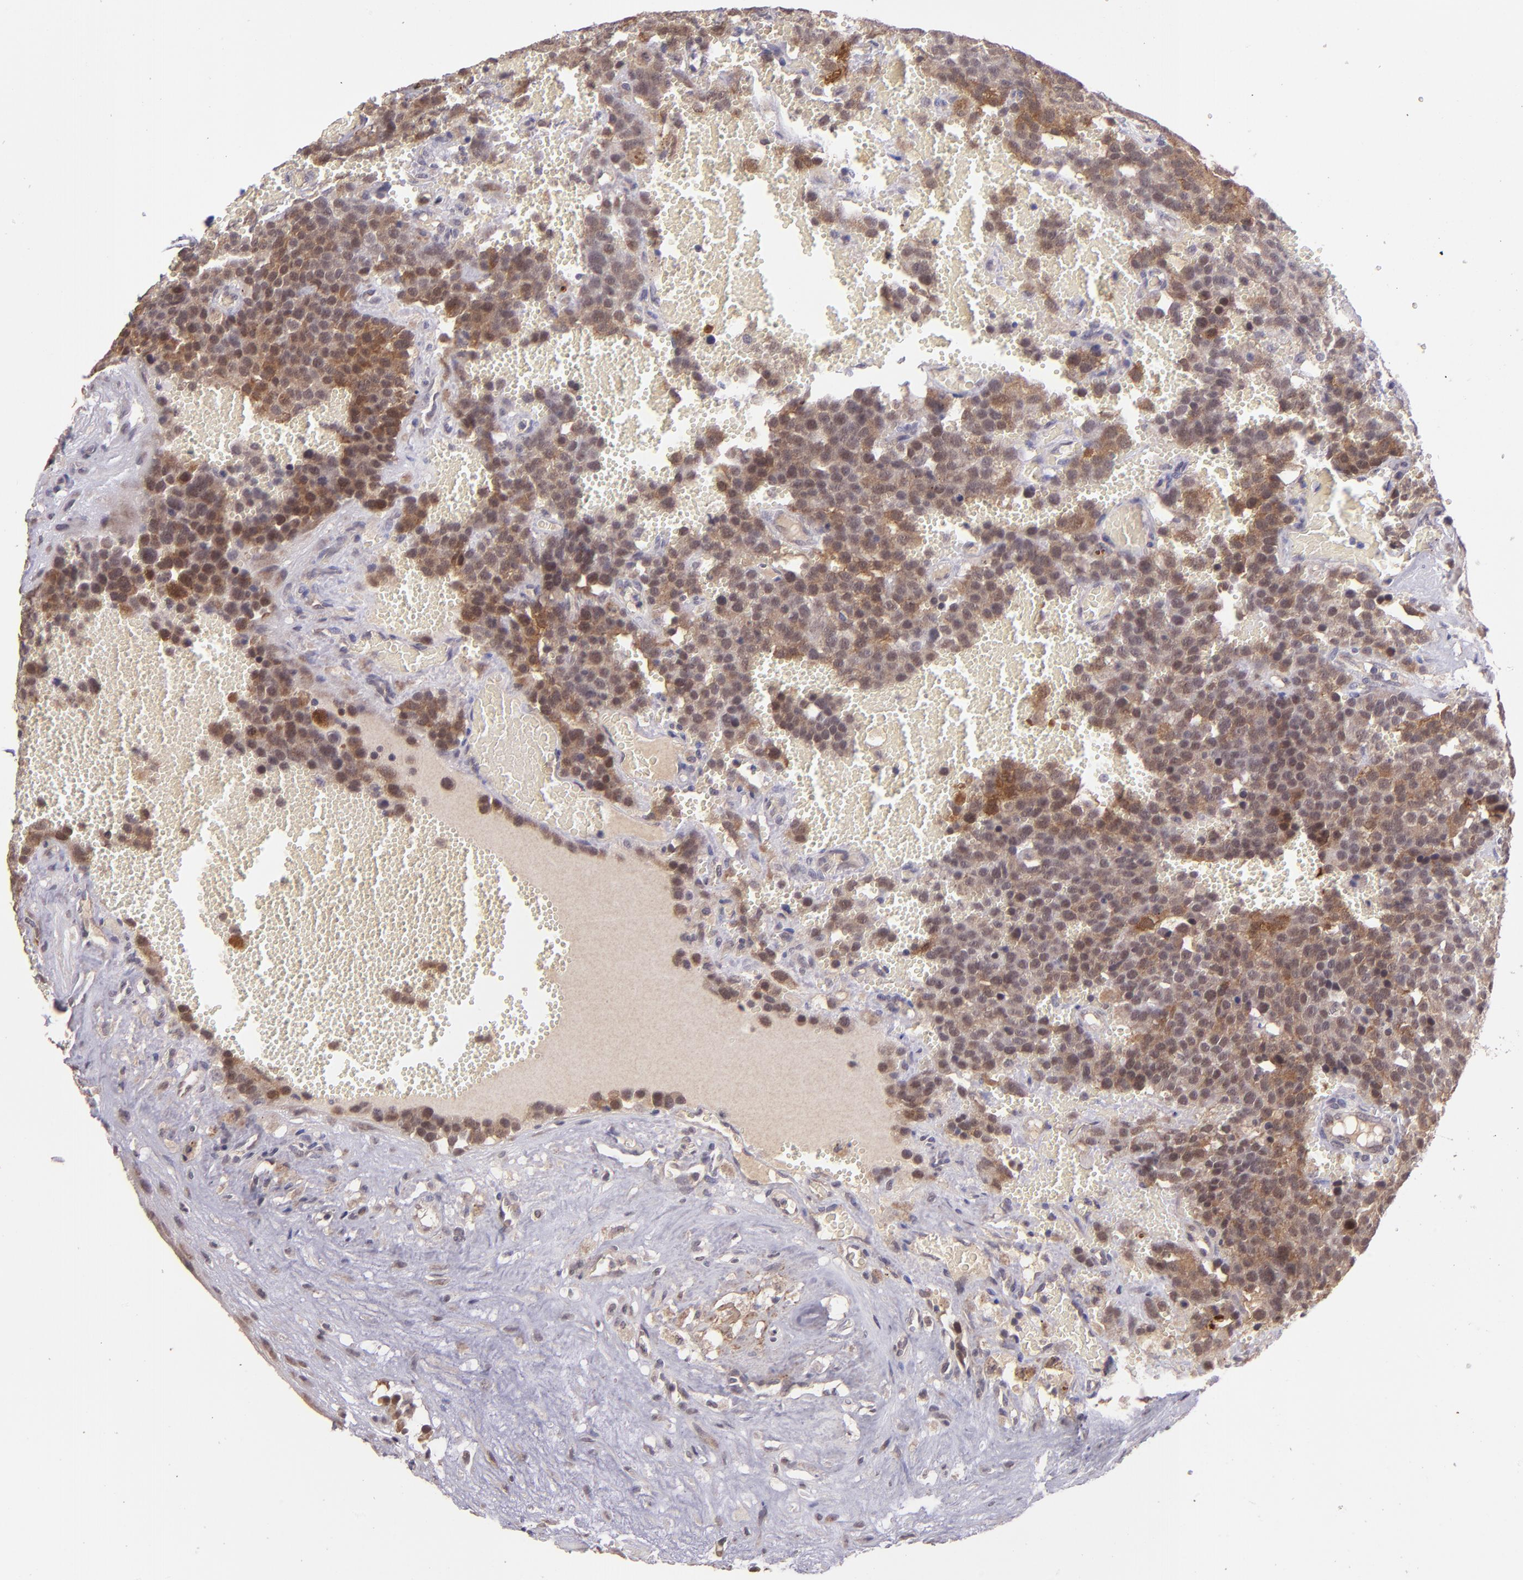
{"staining": {"intensity": "strong", "quantity": "25%-75%", "location": "cytoplasmic/membranous"}, "tissue": "testis cancer", "cell_type": "Tumor cells", "image_type": "cancer", "snomed": [{"axis": "morphology", "description": "Seminoma, NOS"}, {"axis": "topography", "description": "Testis"}], "caption": "Testis cancer was stained to show a protein in brown. There is high levels of strong cytoplasmic/membranous positivity in approximately 25%-75% of tumor cells.", "gene": "TAF7L", "patient": {"sex": "male", "age": 71}}